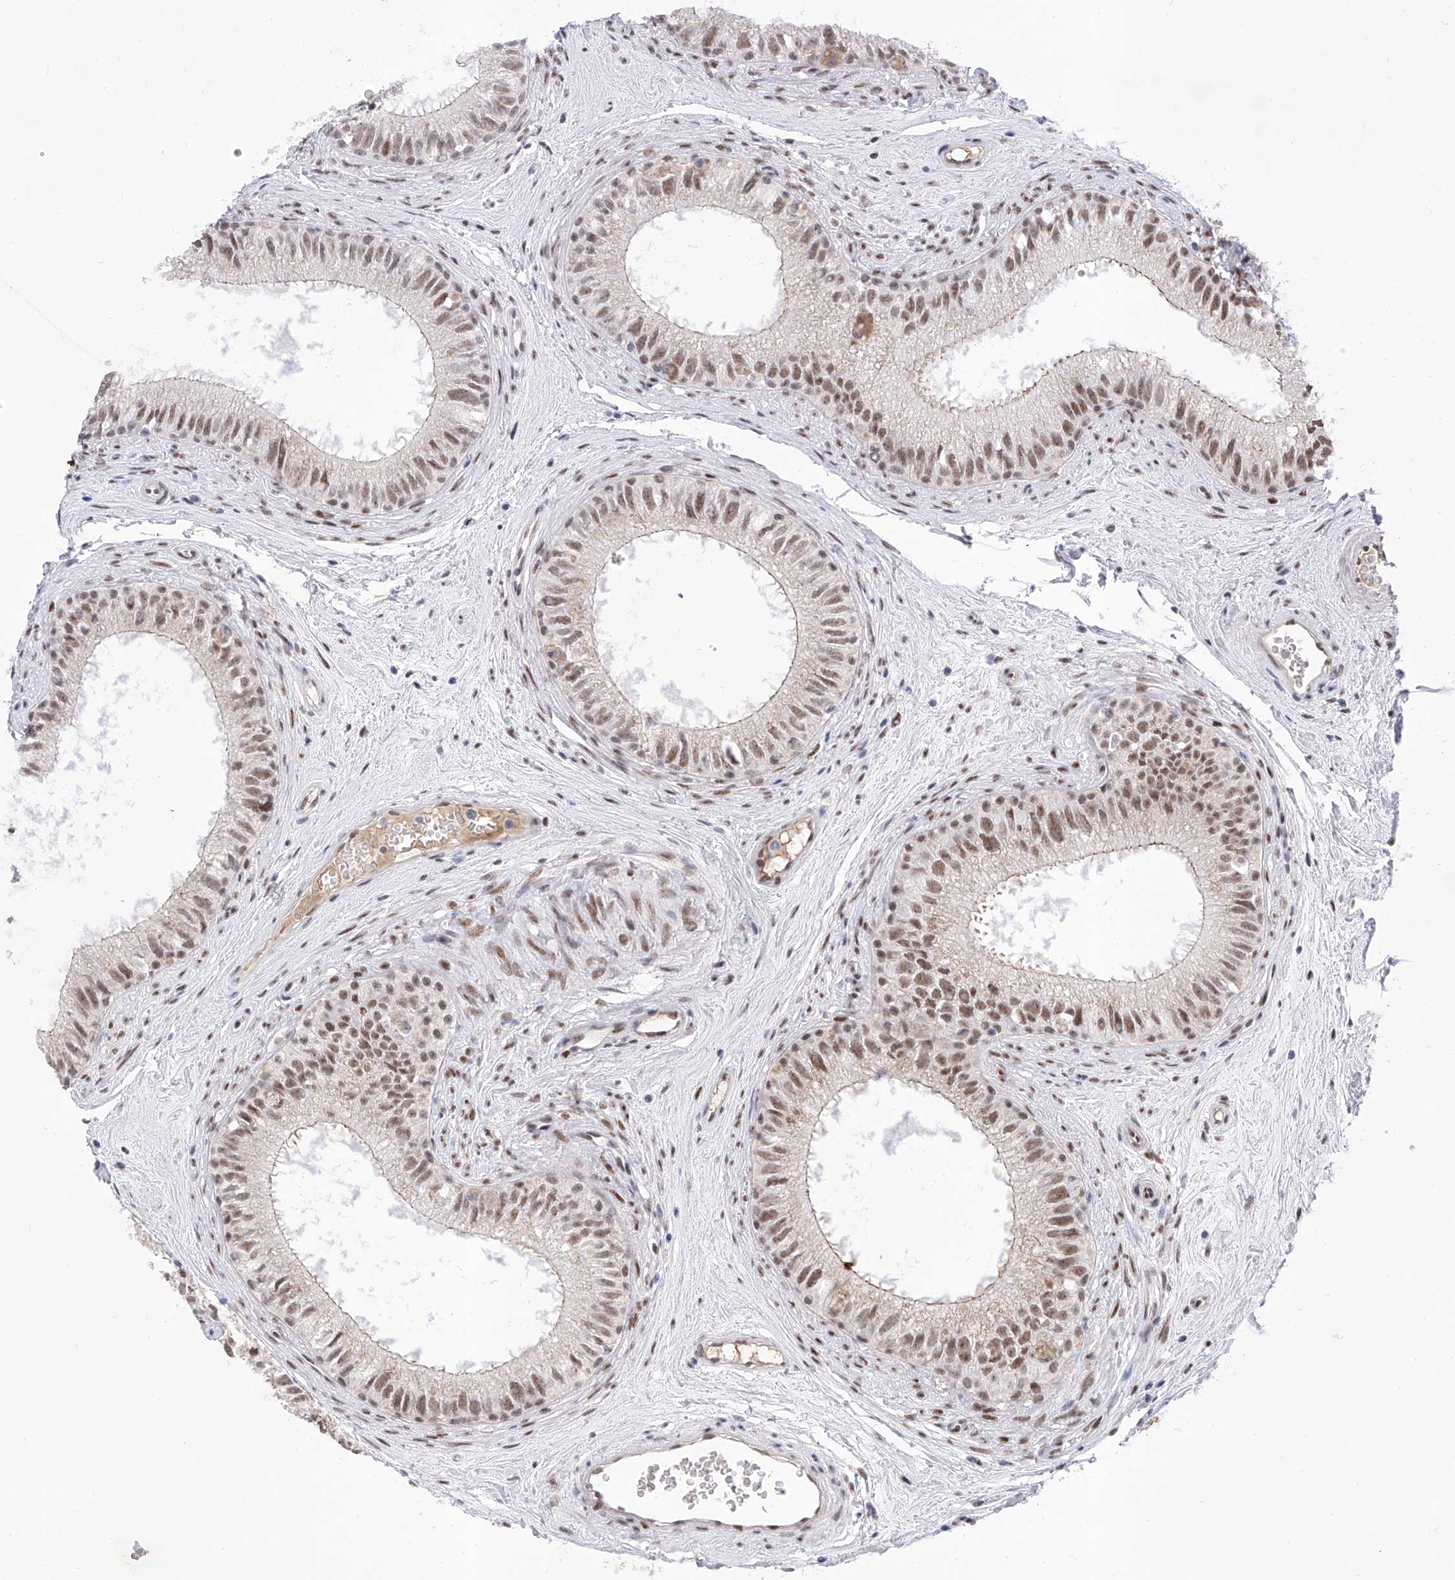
{"staining": {"intensity": "moderate", "quantity": ">75%", "location": "nuclear"}, "tissue": "epididymis", "cell_type": "Glandular cells", "image_type": "normal", "snomed": [{"axis": "morphology", "description": "Normal tissue, NOS"}, {"axis": "topography", "description": "Epididymis"}], "caption": "Epididymis stained with DAB immunohistochemistry exhibits medium levels of moderate nuclear expression in approximately >75% of glandular cells.", "gene": "ATN1", "patient": {"sex": "male", "age": 71}}